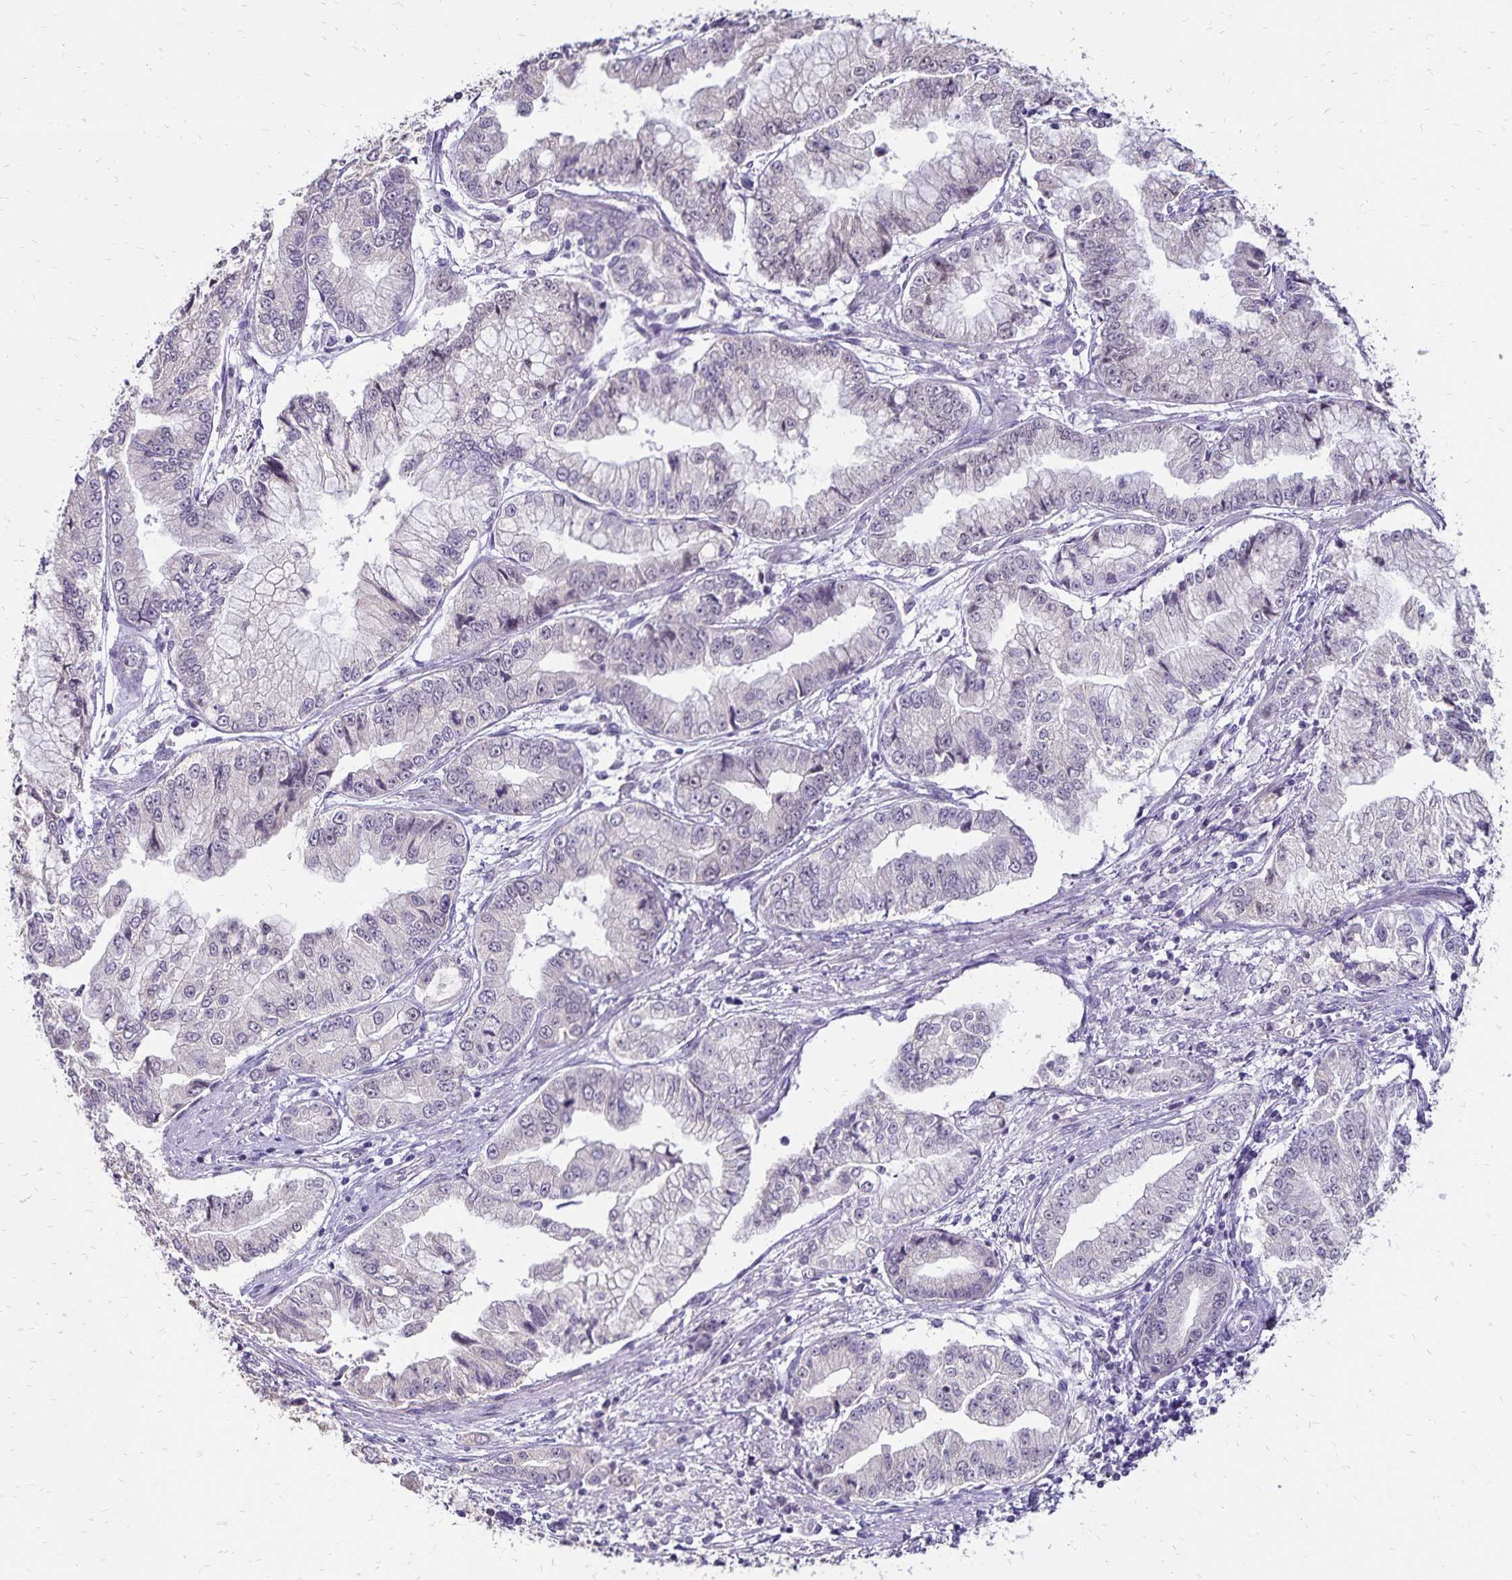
{"staining": {"intensity": "negative", "quantity": "none", "location": "none"}, "tissue": "stomach cancer", "cell_type": "Tumor cells", "image_type": "cancer", "snomed": [{"axis": "morphology", "description": "Adenocarcinoma, NOS"}, {"axis": "topography", "description": "Stomach, upper"}], "caption": "This is an IHC image of human stomach adenocarcinoma. There is no positivity in tumor cells.", "gene": "POLB", "patient": {"sex": "female", "age": 74}}